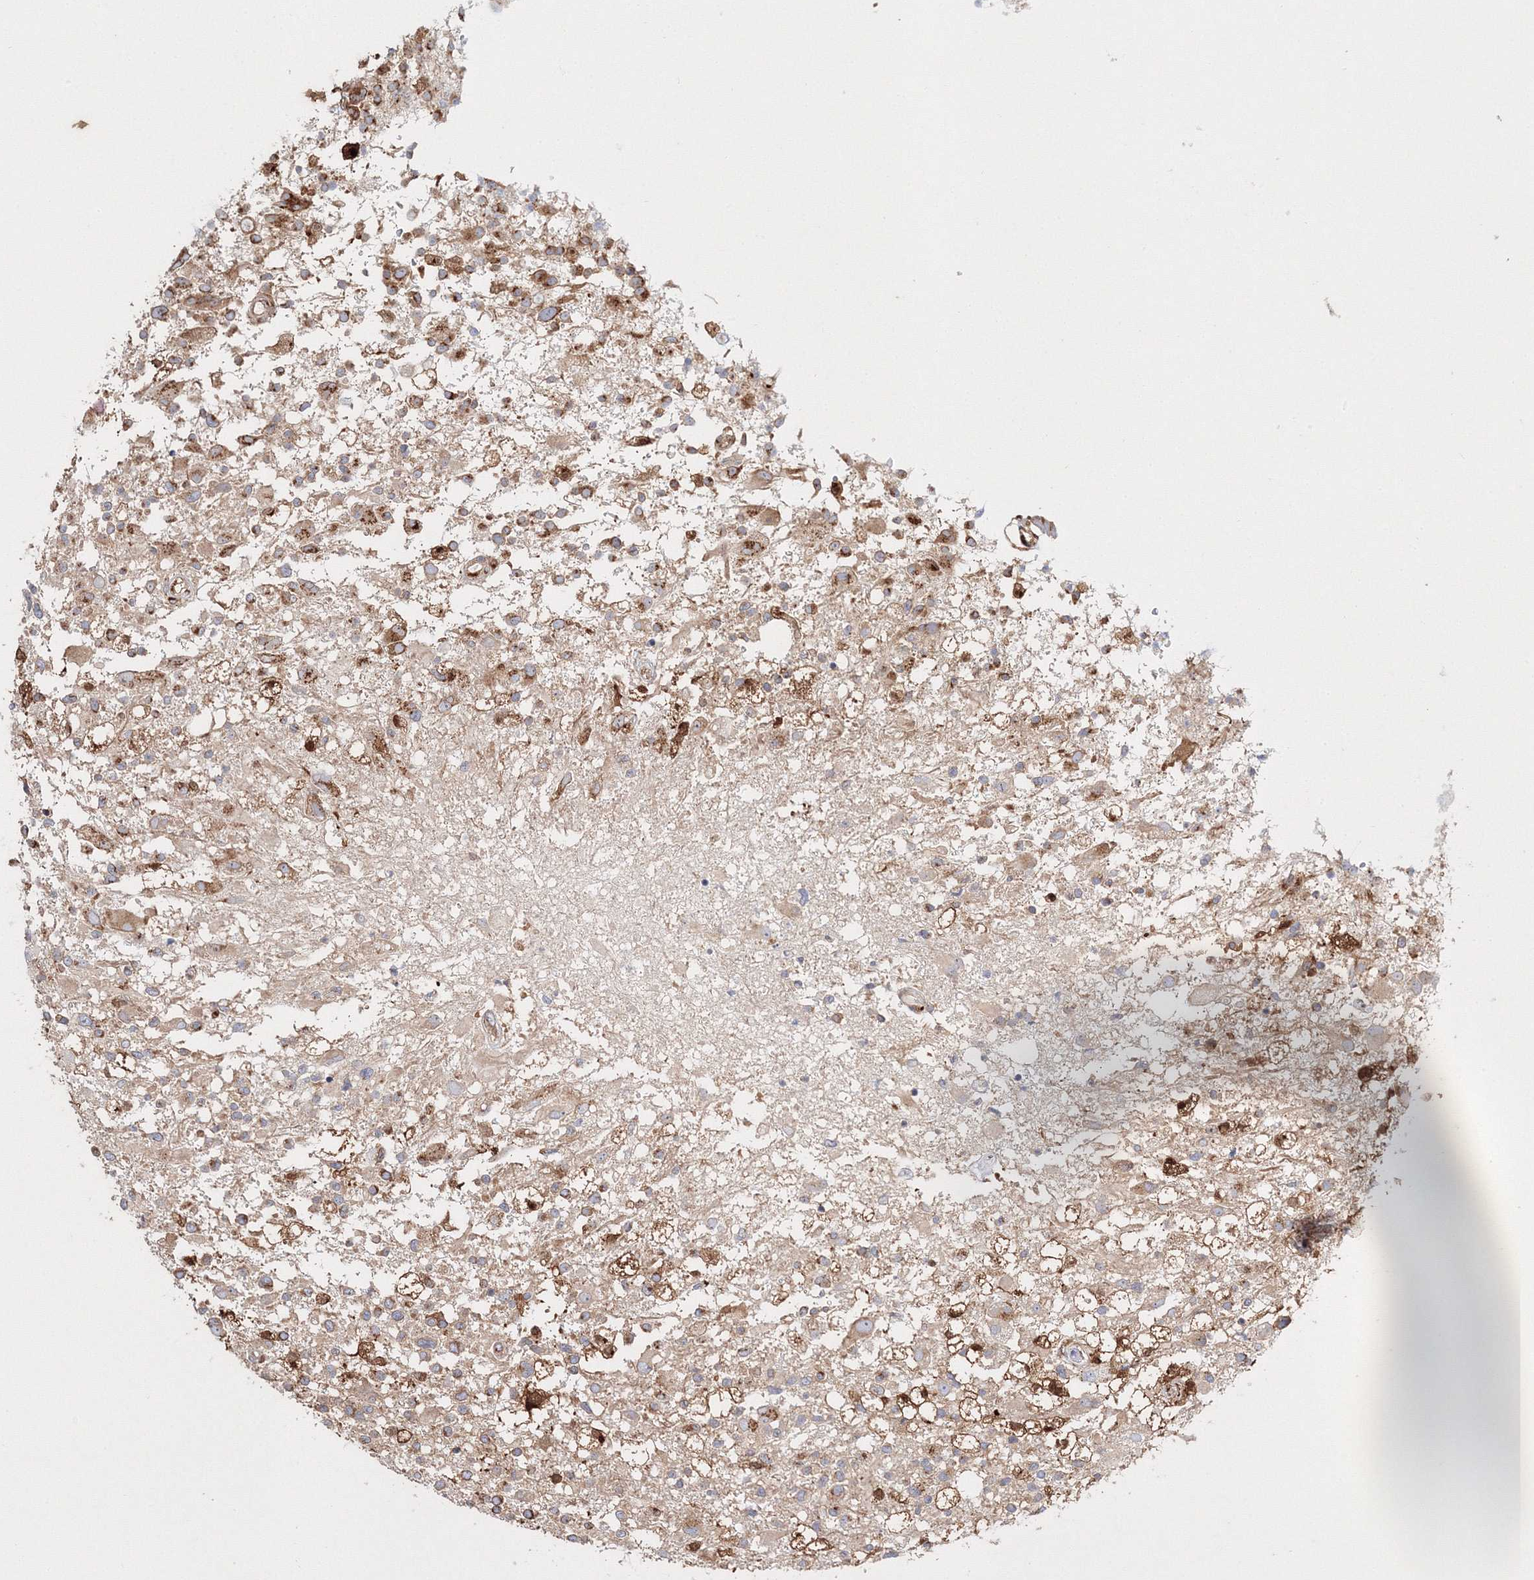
{"staining": {"intensity": "moderate", "quantity": "25%-75%", "location": "cytoplasmic/membranous"}, "tissue": "glioma", "cell_type": "Tumor cells", "image_type": "cancer", "snomed": [{"axis": "morphology", "description": "Glioma, malignant, High grade"}, {"axis": "morphology", "description": "Glioblastoma, NOS"}, {"axis": "topography", "description": "Brain"}], "caption": "Immunohistochemistry (IHC) image of neoplastic tissue: glioblastoma stained using IHC displays medium levels of moderate protein expression localized specifically in the cytoplasmic/membranous of tumor cells, appearing as a cytoplasmic/membranous brown color.", "gene": "ARCN1", "patient": {"sex": "male", "age": 60}}